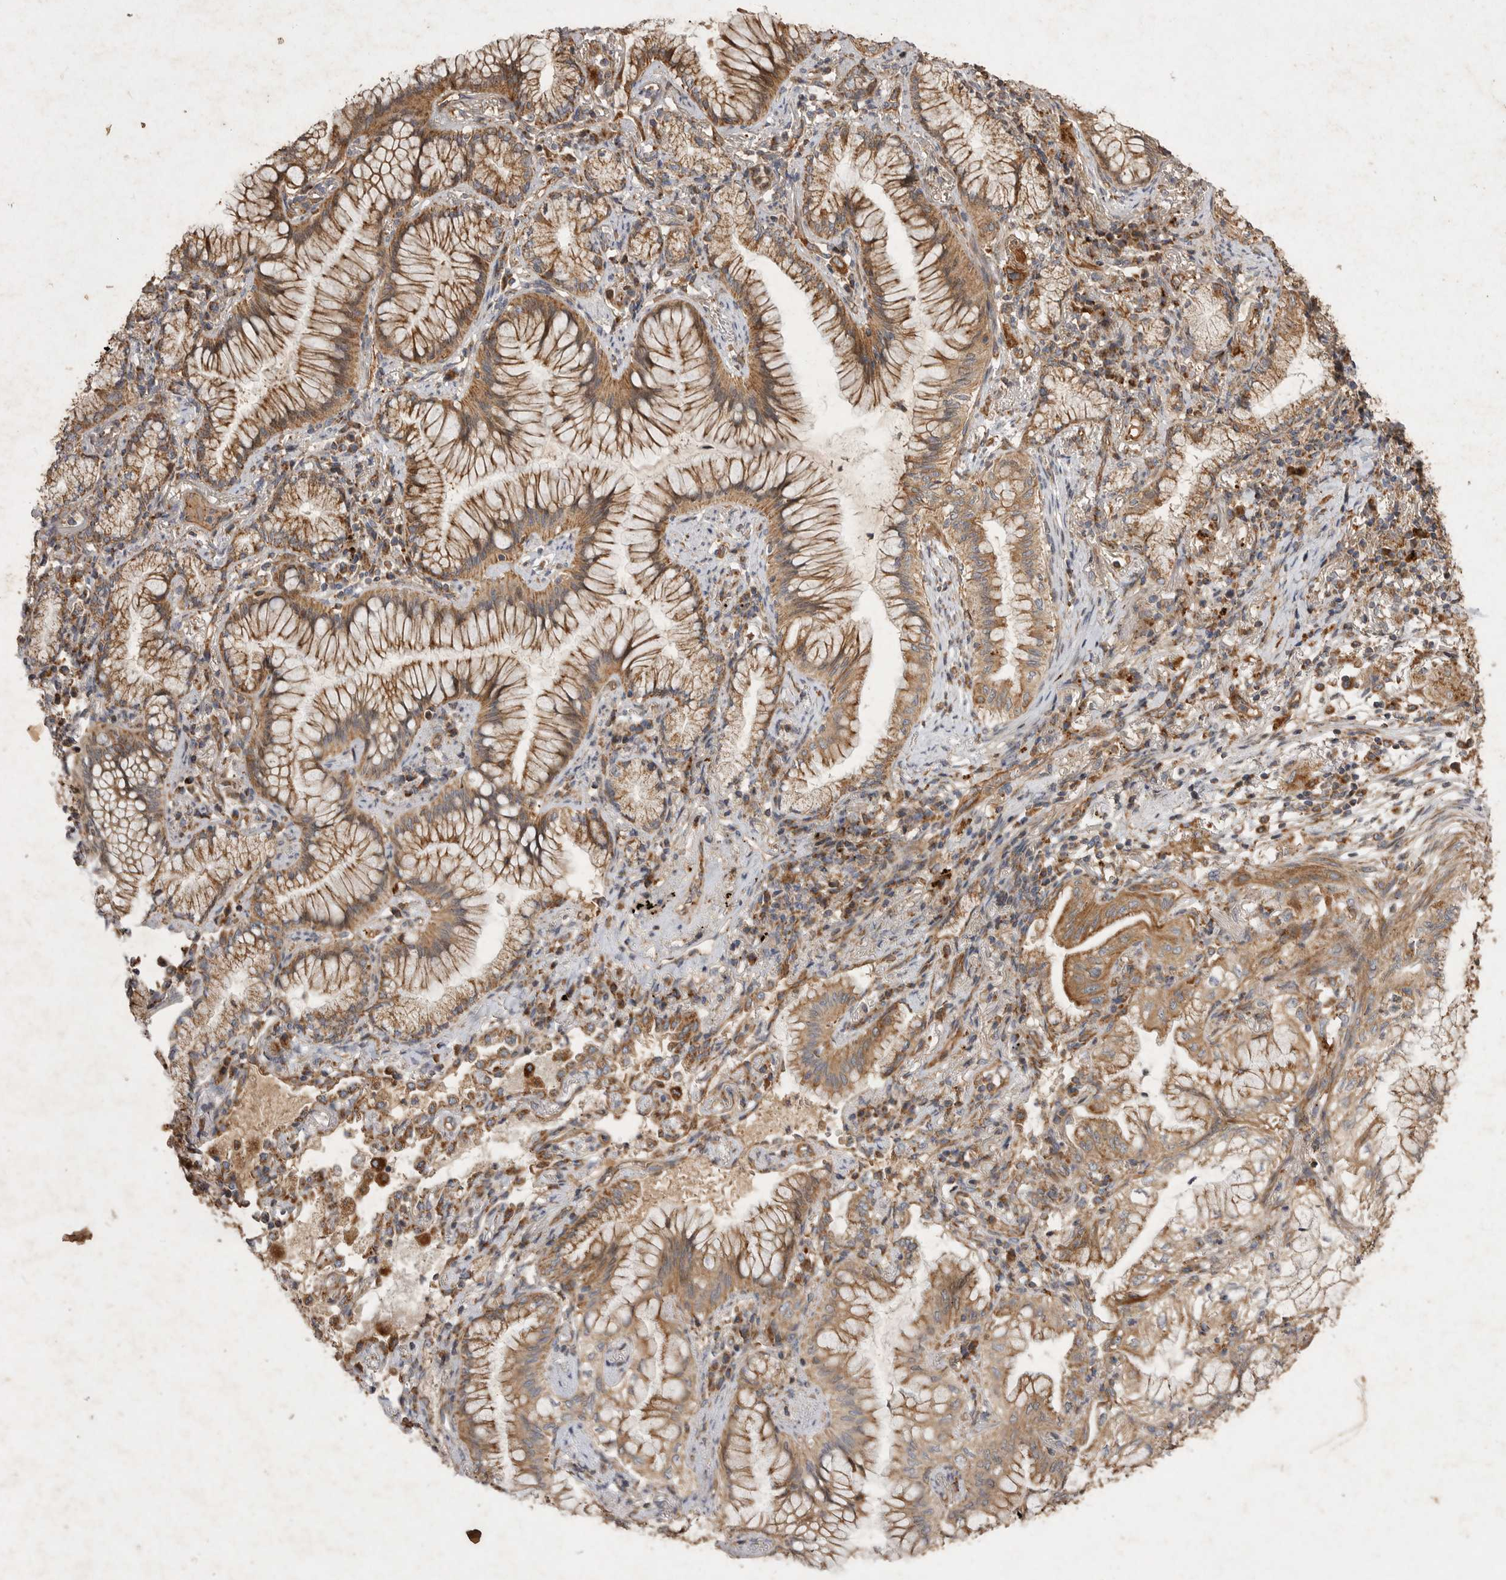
{"staining": {"intensity": "moderate", "quantity": ">75%", "location": "cytoplasmic/membranous"}, "tissue": "lung cancer", "cell_type": "Tumor cells", "image_type": "cancer", "snomed": [{"axis": "morphology", "description": "Adenocarcinoma, NOS"}, {"axis": "topography", "description": "Lung"}], "caption": "Protein staining shows moderate cytoplasmic/membranous staining in approximately >75% of tumor cells in lung cancer (adenocarcinoma).", "gene": "MRPL41", "patient": {"sex": "female", "age": 70}}